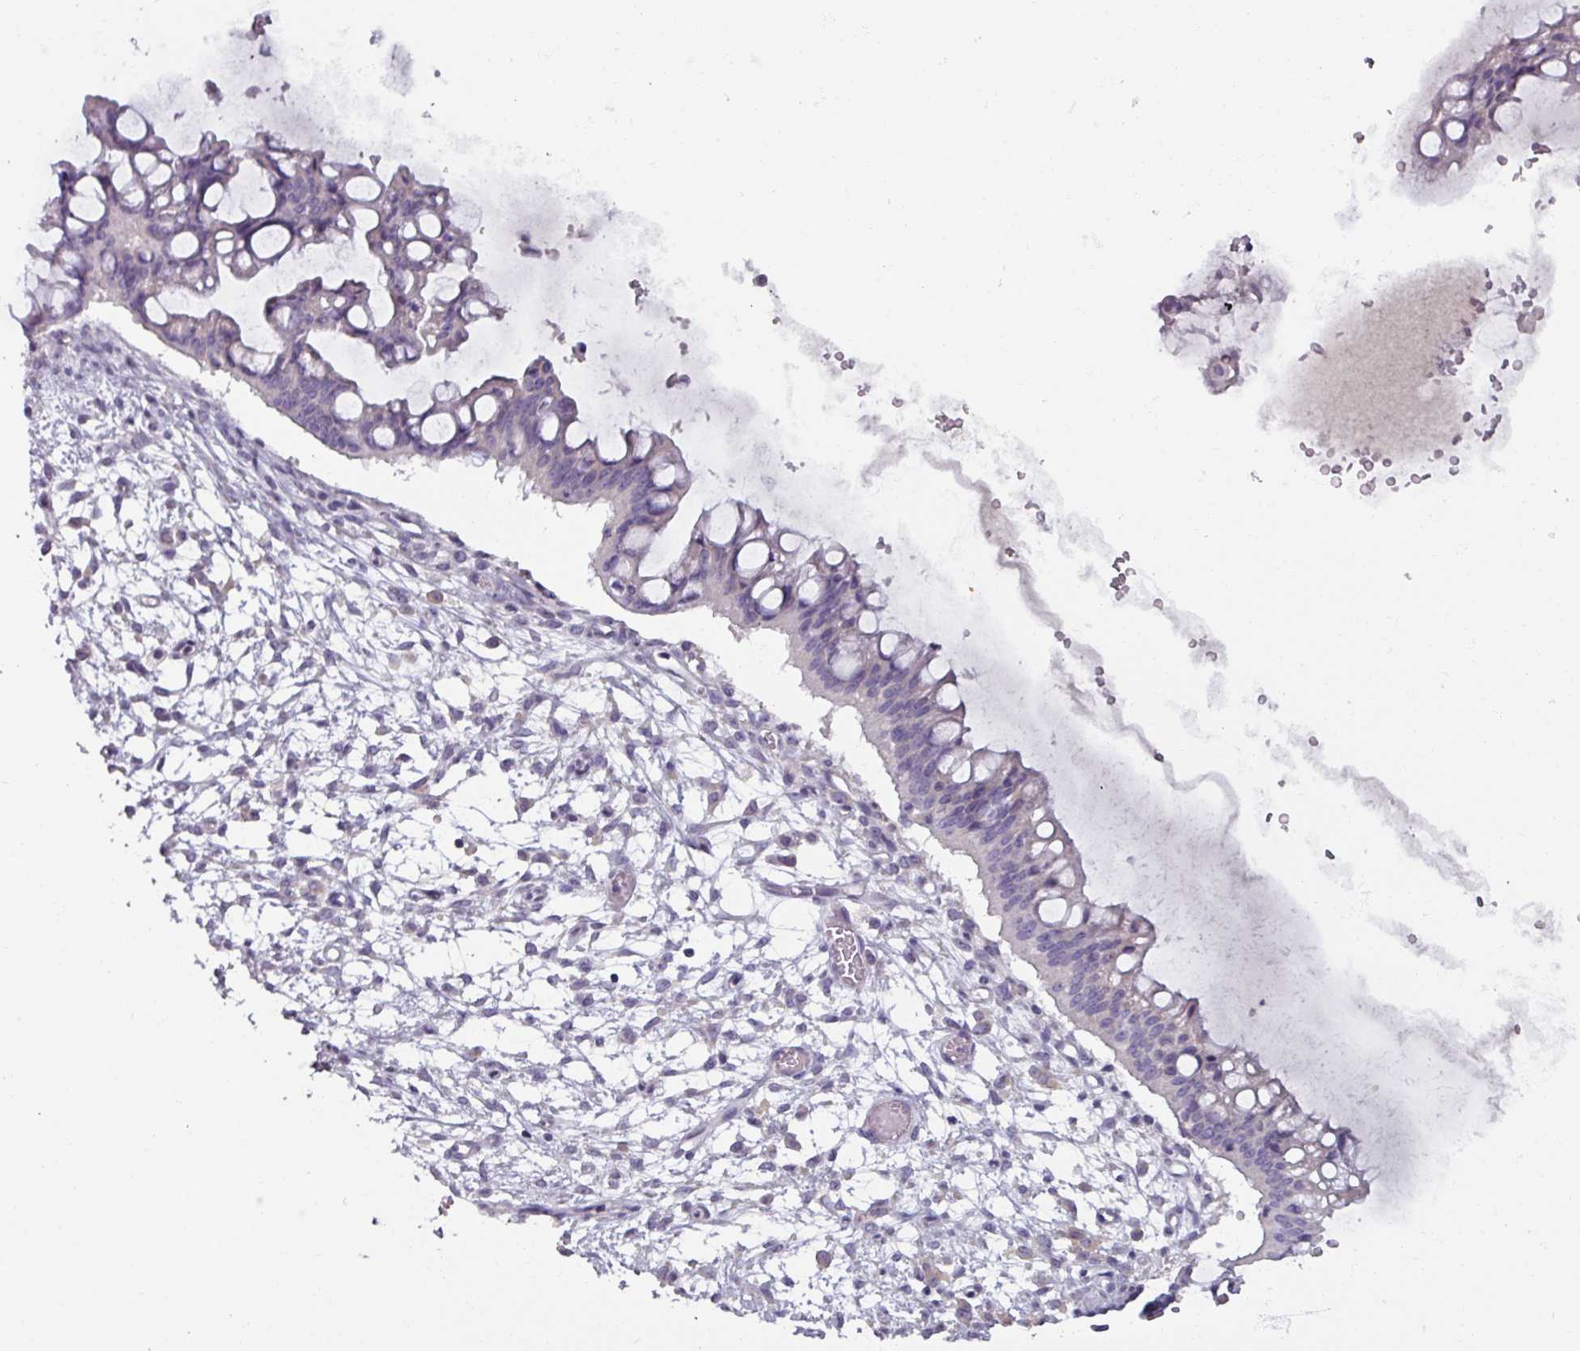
{"staining": {"intensity": "negative", "quantity": "none", "location": "none"}, "tissue": "ovarian cancer", "cell_type": "Tumor cells", "image_type": "cancer", "snomed": [{"axis": "morphology", "description": "Cystadenocarcinoma, mucinous, NOS"}, {"axis": "topography", "description": "Ovary"}], "caption": "IHC image of human ovarian cancer (mucinous cystadenocarcinoma) stained for a protein (brown), which demonstrates no expression in tumor cells.", "gene": "SMIM11", "patient": {"sex": "female", "age": 73}}